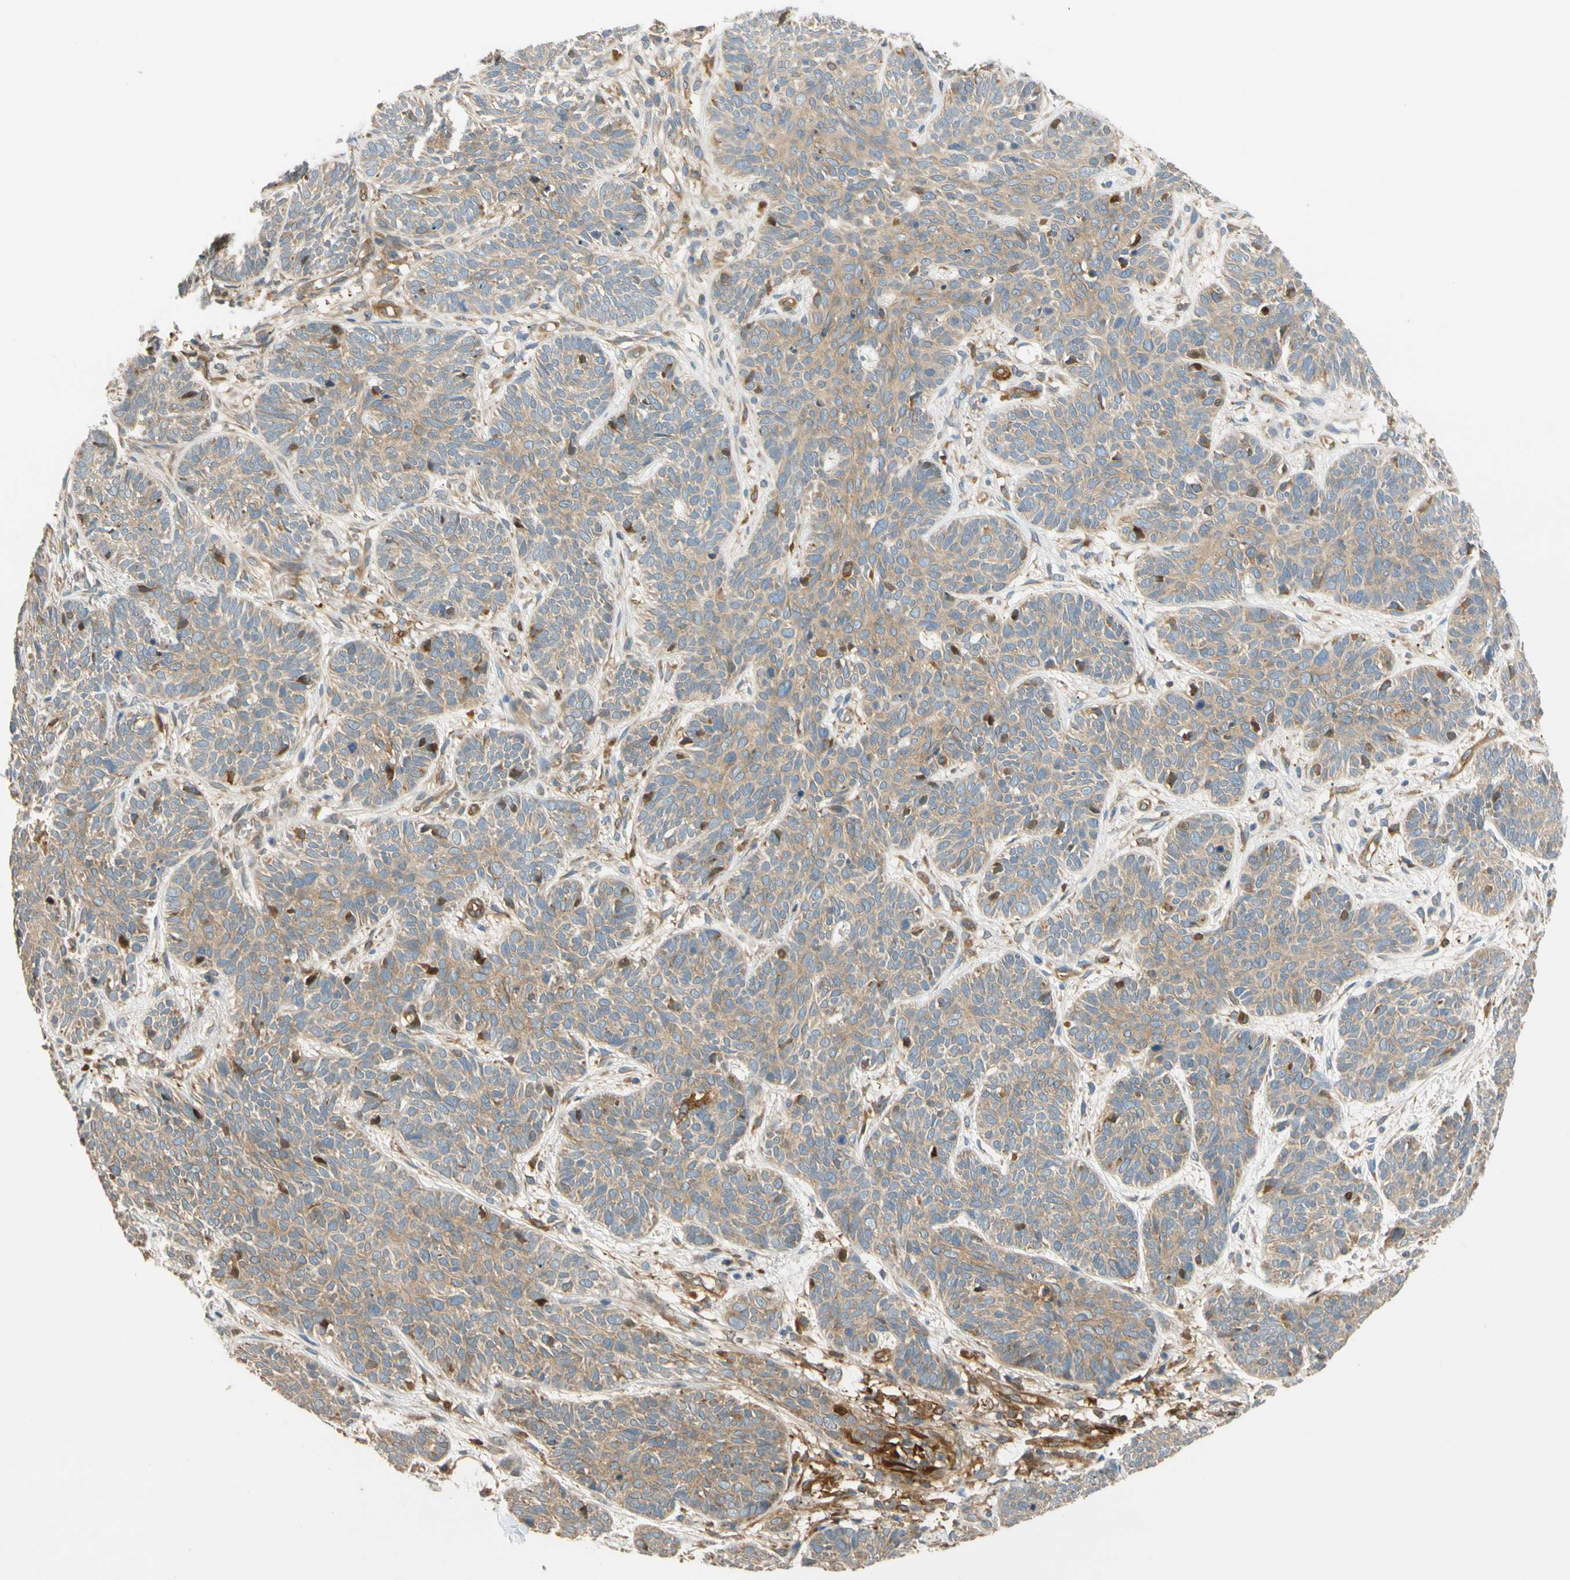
{"staining": {"intensity": "moderate", "quantity": "25%-75%", "location": "cytoplasmic/membranous"}, "tissue": "skin cancer", "cell_type": "Tumor cells", "image_type": "cancer", "snomed": [{"axis": "morphology", "description": "Normal tissue, NOS"}, {"axis": "morphology", "description": "Basal cell carcinoma"}, {"axis": "topography", "description": "Skin"}], "caption": "This histopathology image reveals immunohistochemistry staining of skin cancer (basal cell carcinoma), with medium moderate cytoplasmic/membranous expression in approximately 25%-75% of tumor cells.", "gene": "PARP14", "patient": {"sex": "male", "age": 52}}